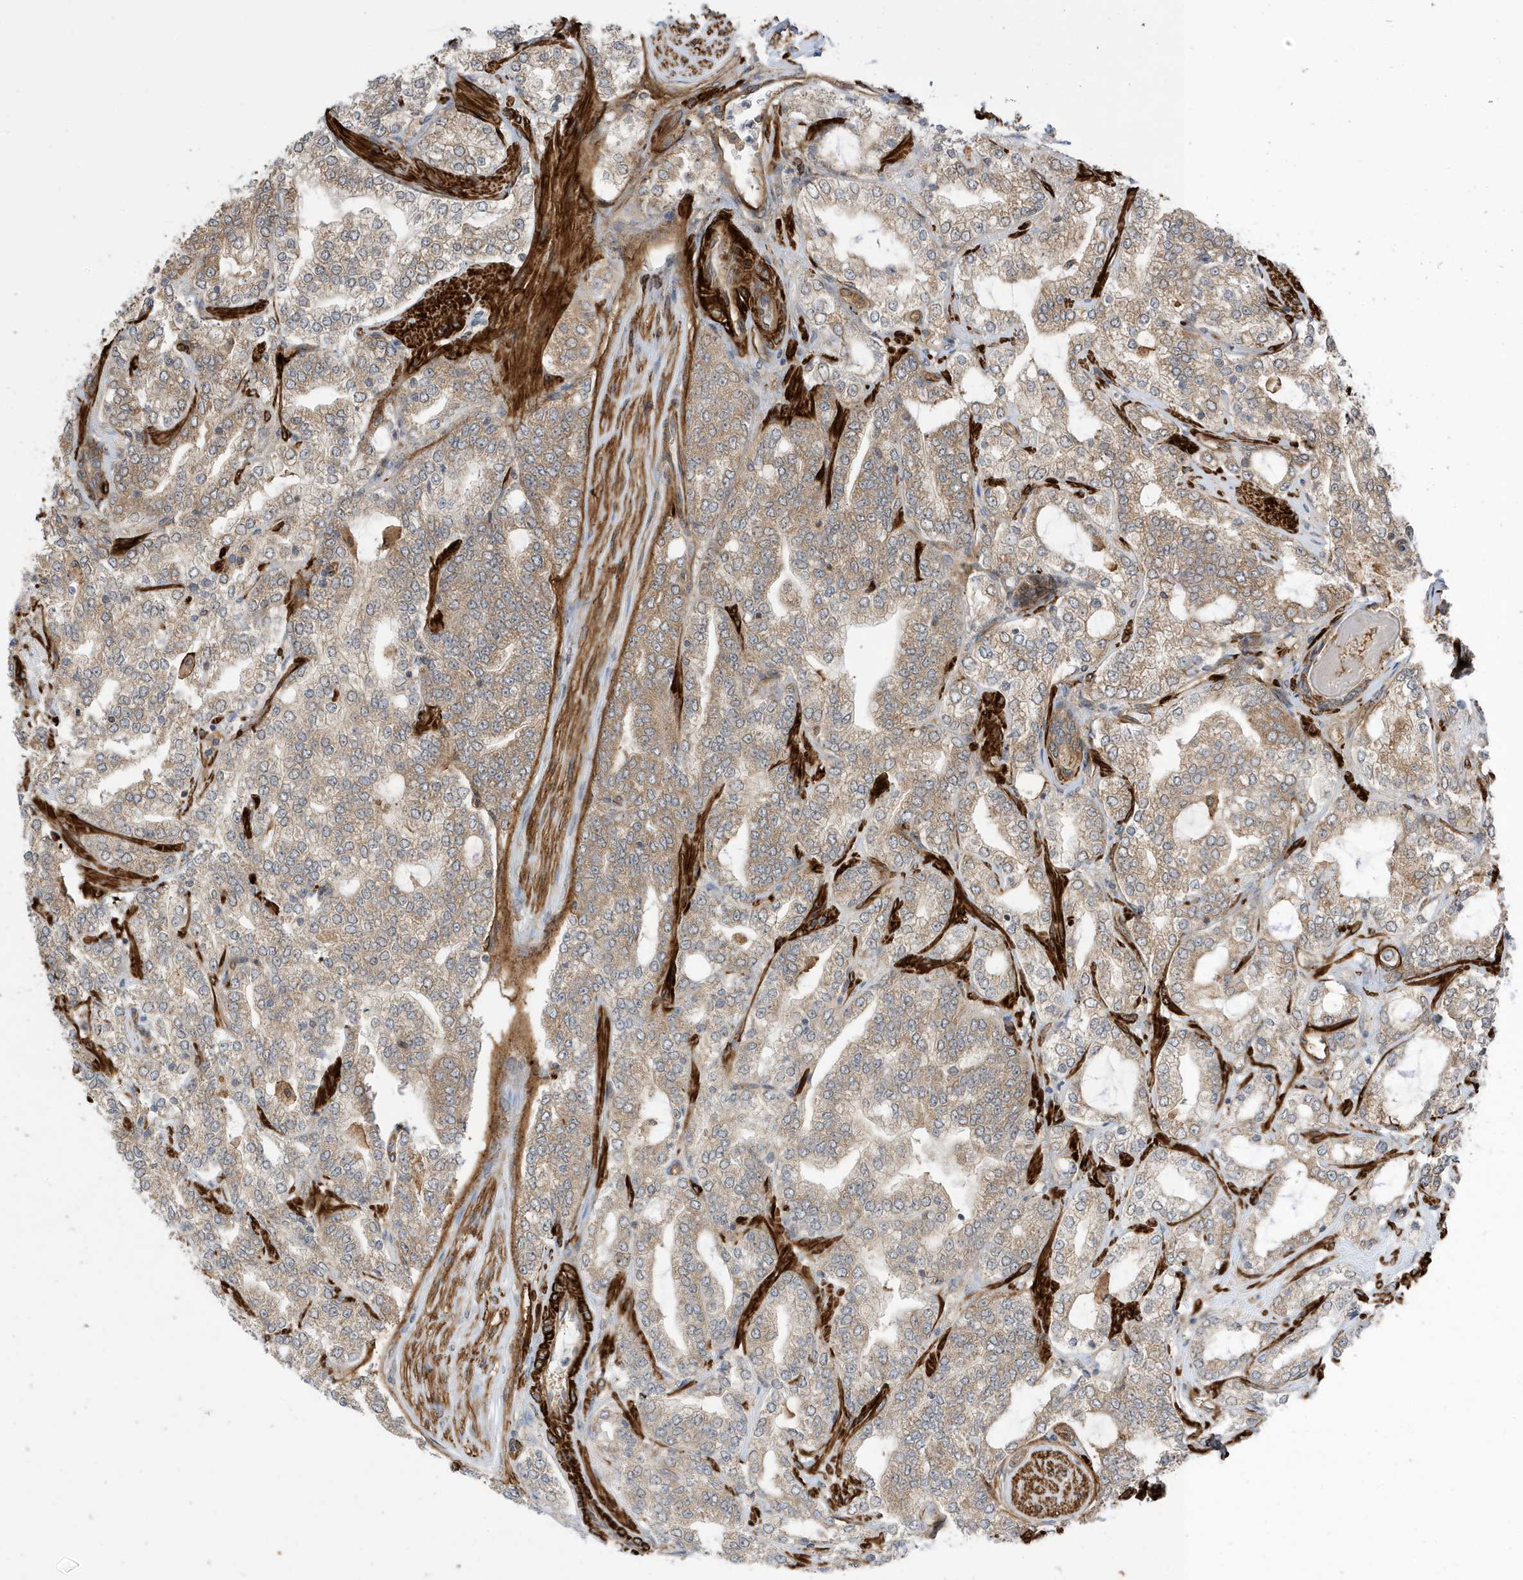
{"staining": {"intensity": "moderate", "quantity": "25%-75%", "location": "cytoplasmic/membranous"}, "tissue": "prostate cancer", "cell_type": "Tumor cells", "image_type": "cancer", "snomed": [{"axis": "morphology", "description": "Adenocarcinoma, High grade"}, {"axis": "topography", "description": "Prostate"}], "caption": "Protein staining of prostate cancer (adenocarcinoma (high-grade)) tissue demonstrates moderate cytoplasmic/membranous expression in about 25%-75% of tumor cells.", "gene": "CDC42EP3", "patient": {"sex": "male", "age": 64}}